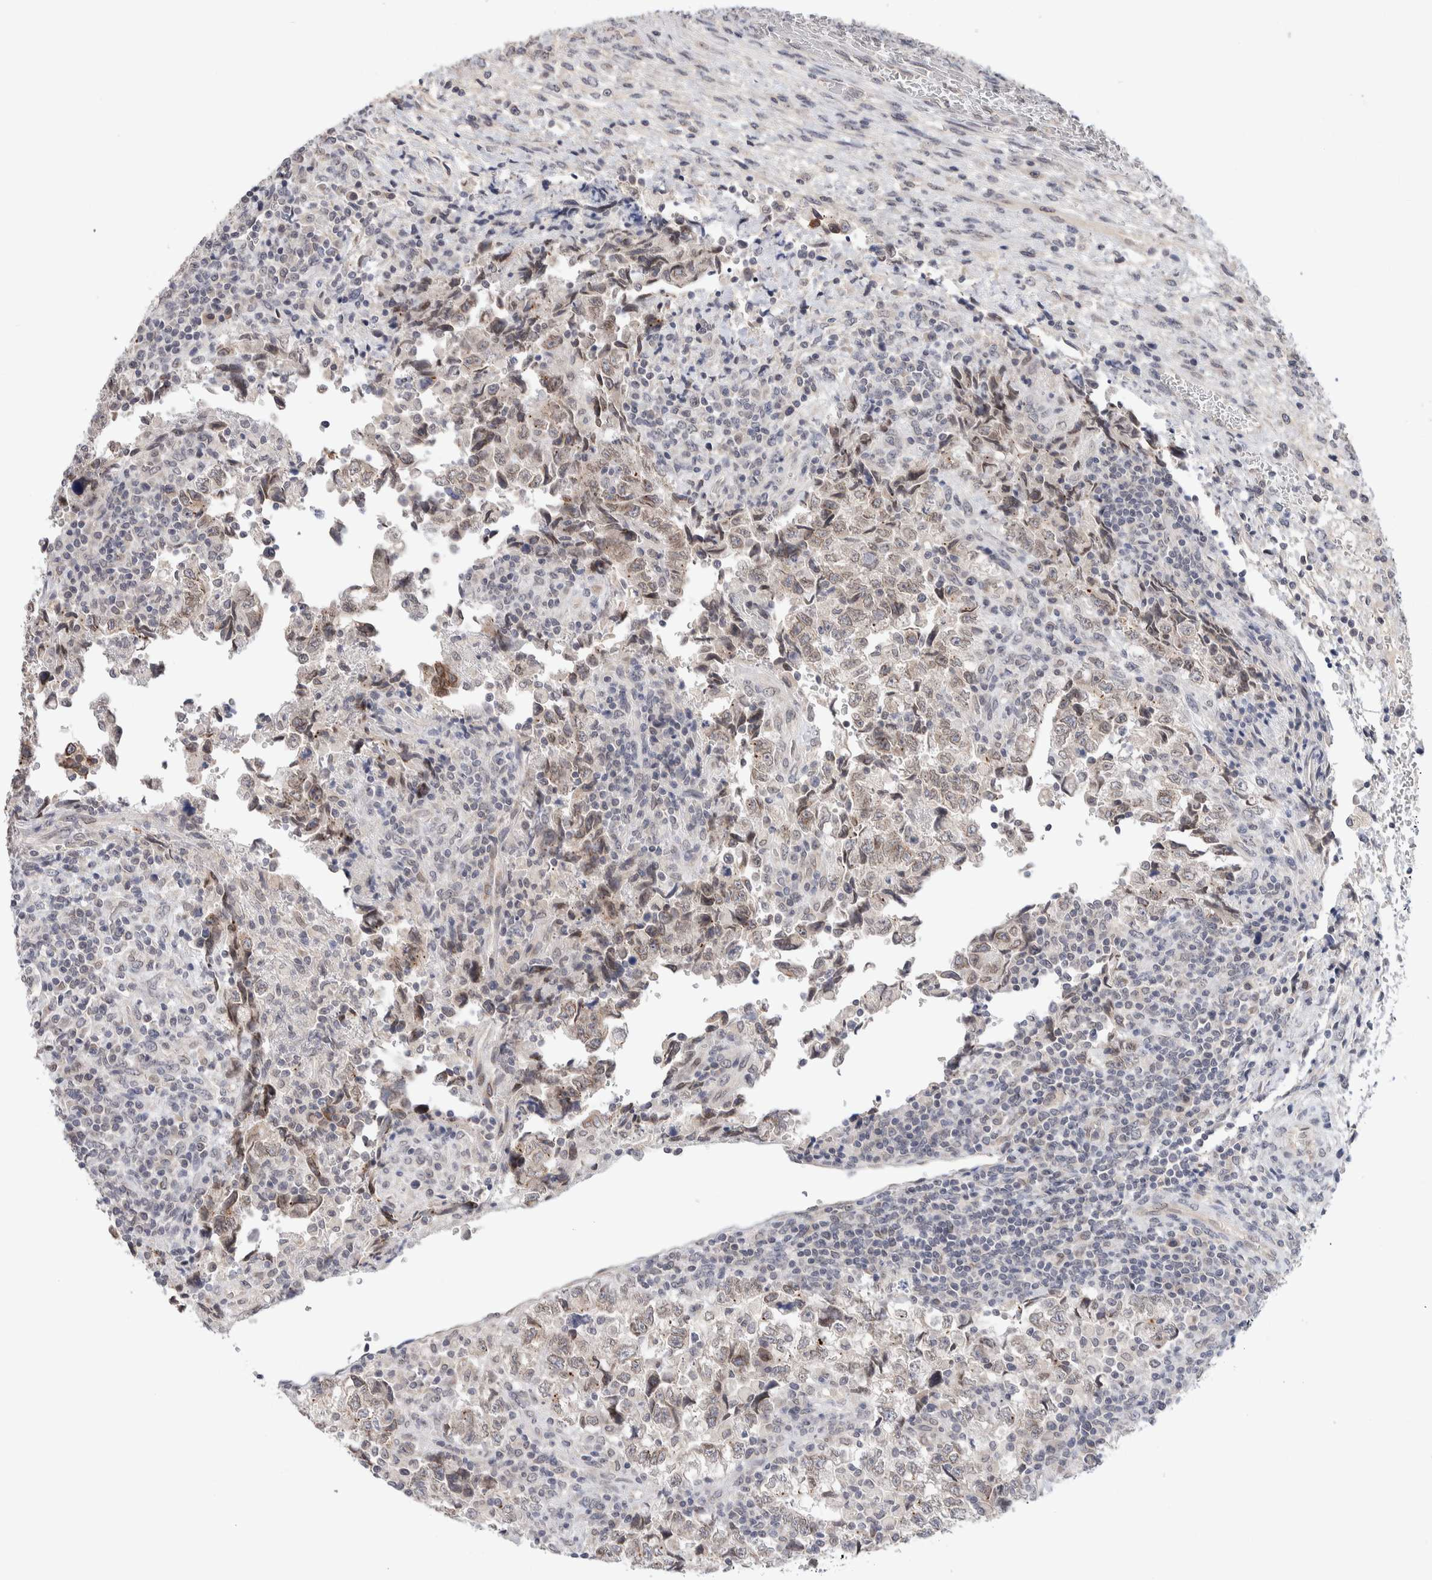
{"staining": {"intensity": "weak", "quantity": ">75%", "location": "cytoplasmic/membranous,nuclear"}, "tissue": "testis cancer", "cell_type": "Tumor cells", "image_type": "cancer", "snomed": [{"axis": "morphology", "description": "Normal tissue, NOS"}, {"axis": "morphology", "description": "Carcinoma, Embryonal, NOS"}, {"axis": "topography", "description": "Testis"}], "caption": "Testis embryonal carcinoma stained for a protein exhibits weak cytoplasmic/membranous and nuclear positivity in tumor cells.", "gene": "CRAT", "patient": {"sex": "male", "age": 36}}